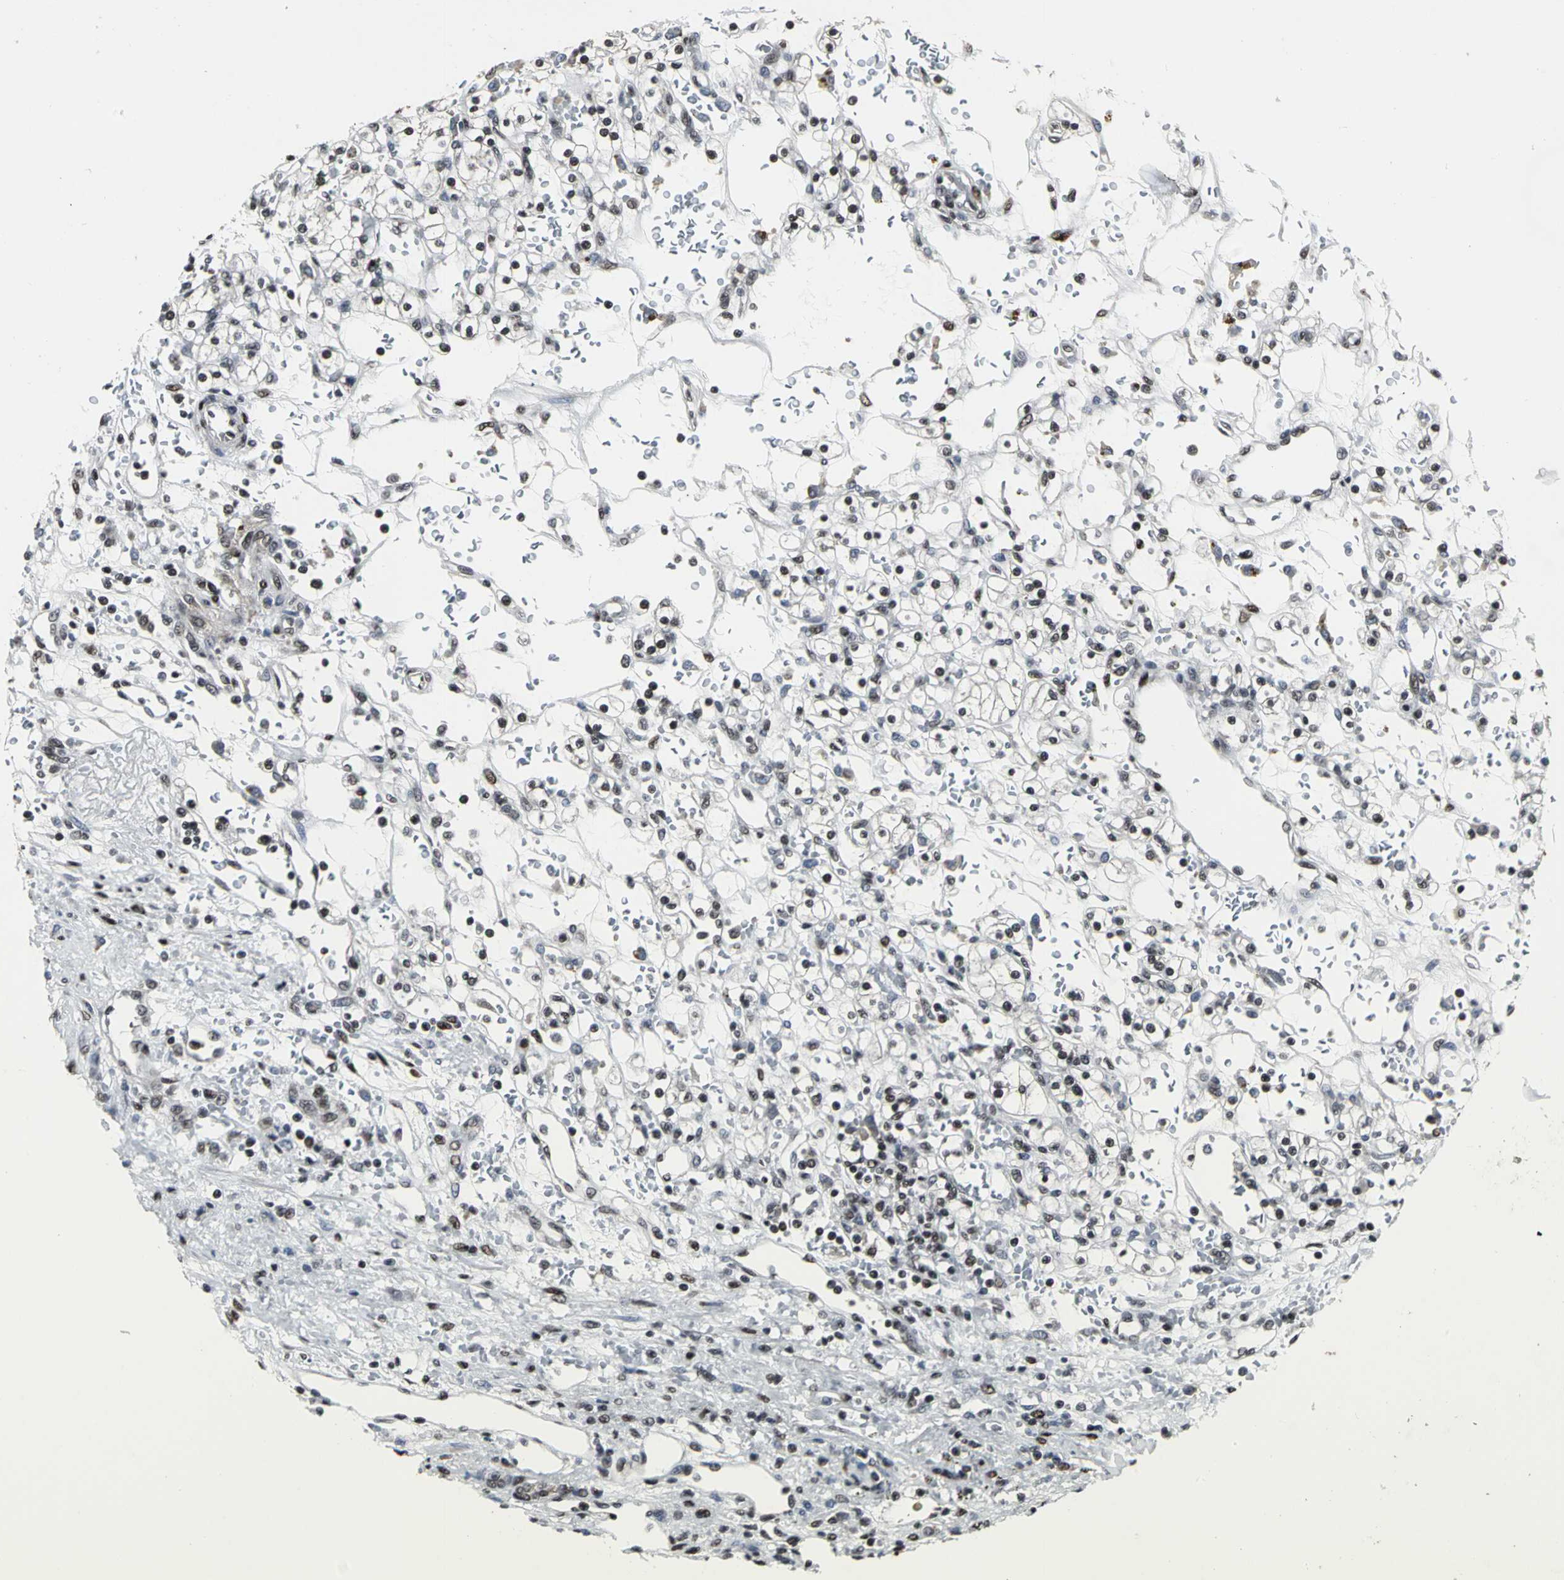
{"staining": {"intensity": "moderate", "quantity": "<25%", "location": "nuclear"}, "tissue": "renal cancer", "cell_type": "Tumor cells", "image_type": "cancer", "snomed": [{"axis": "morphology", "description": "Normal tissue, NOS"}, {"axis": "morphology", "description": "Adenocarcinoma, NOS"}, {"axis": "topography", "description": "Kidney"}], "caption": "Protein staining shows moderate nuclear staining in approximately <25% of tumor cells in renal cancer (adenocarcinoma).", "gene": "SRF", "patient": {"sex": "female", "age": 55}}